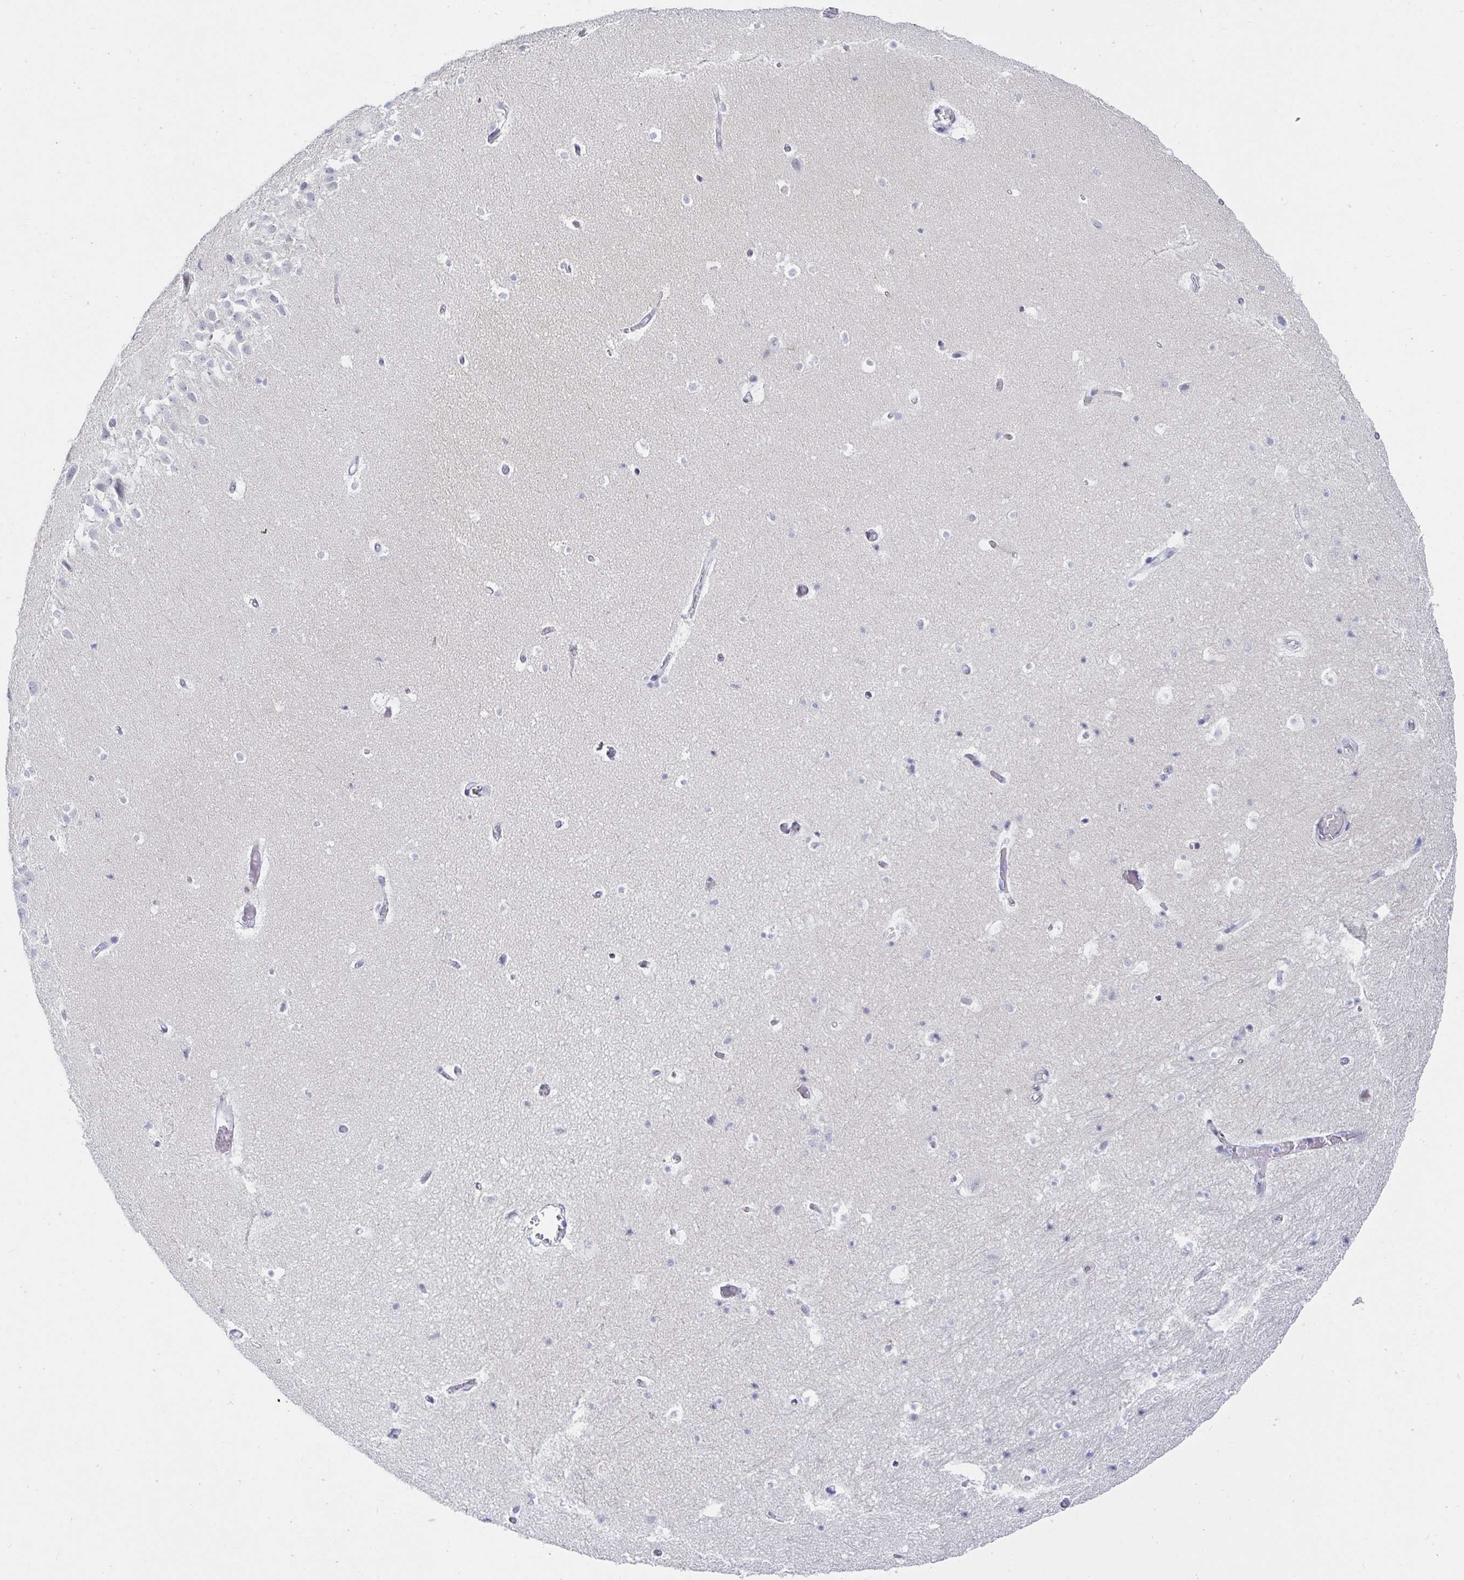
{"staining": {"intensity": "negative", "quantity": "none", "location": "none"}, "tissue": "hippocampus", "cell_type": "Glial cells", "image_type": "normal", "snomed": [{"axis": "morphology", "description": "Normal tissue, NOS"}, {"axis": "topography", "description": "Hippocampus"}], "caption": "Immunohistochemistry (IHC) photomicrograph of benign hippocampus: hippocampus stained with DAB displays no significant protein positivity in glial cells. (DAB immunohistochemistry (IHC) with hematoxylin counter stain).", "gene": "OR10K1", "patient": {"sex": "male", "age": 26}}